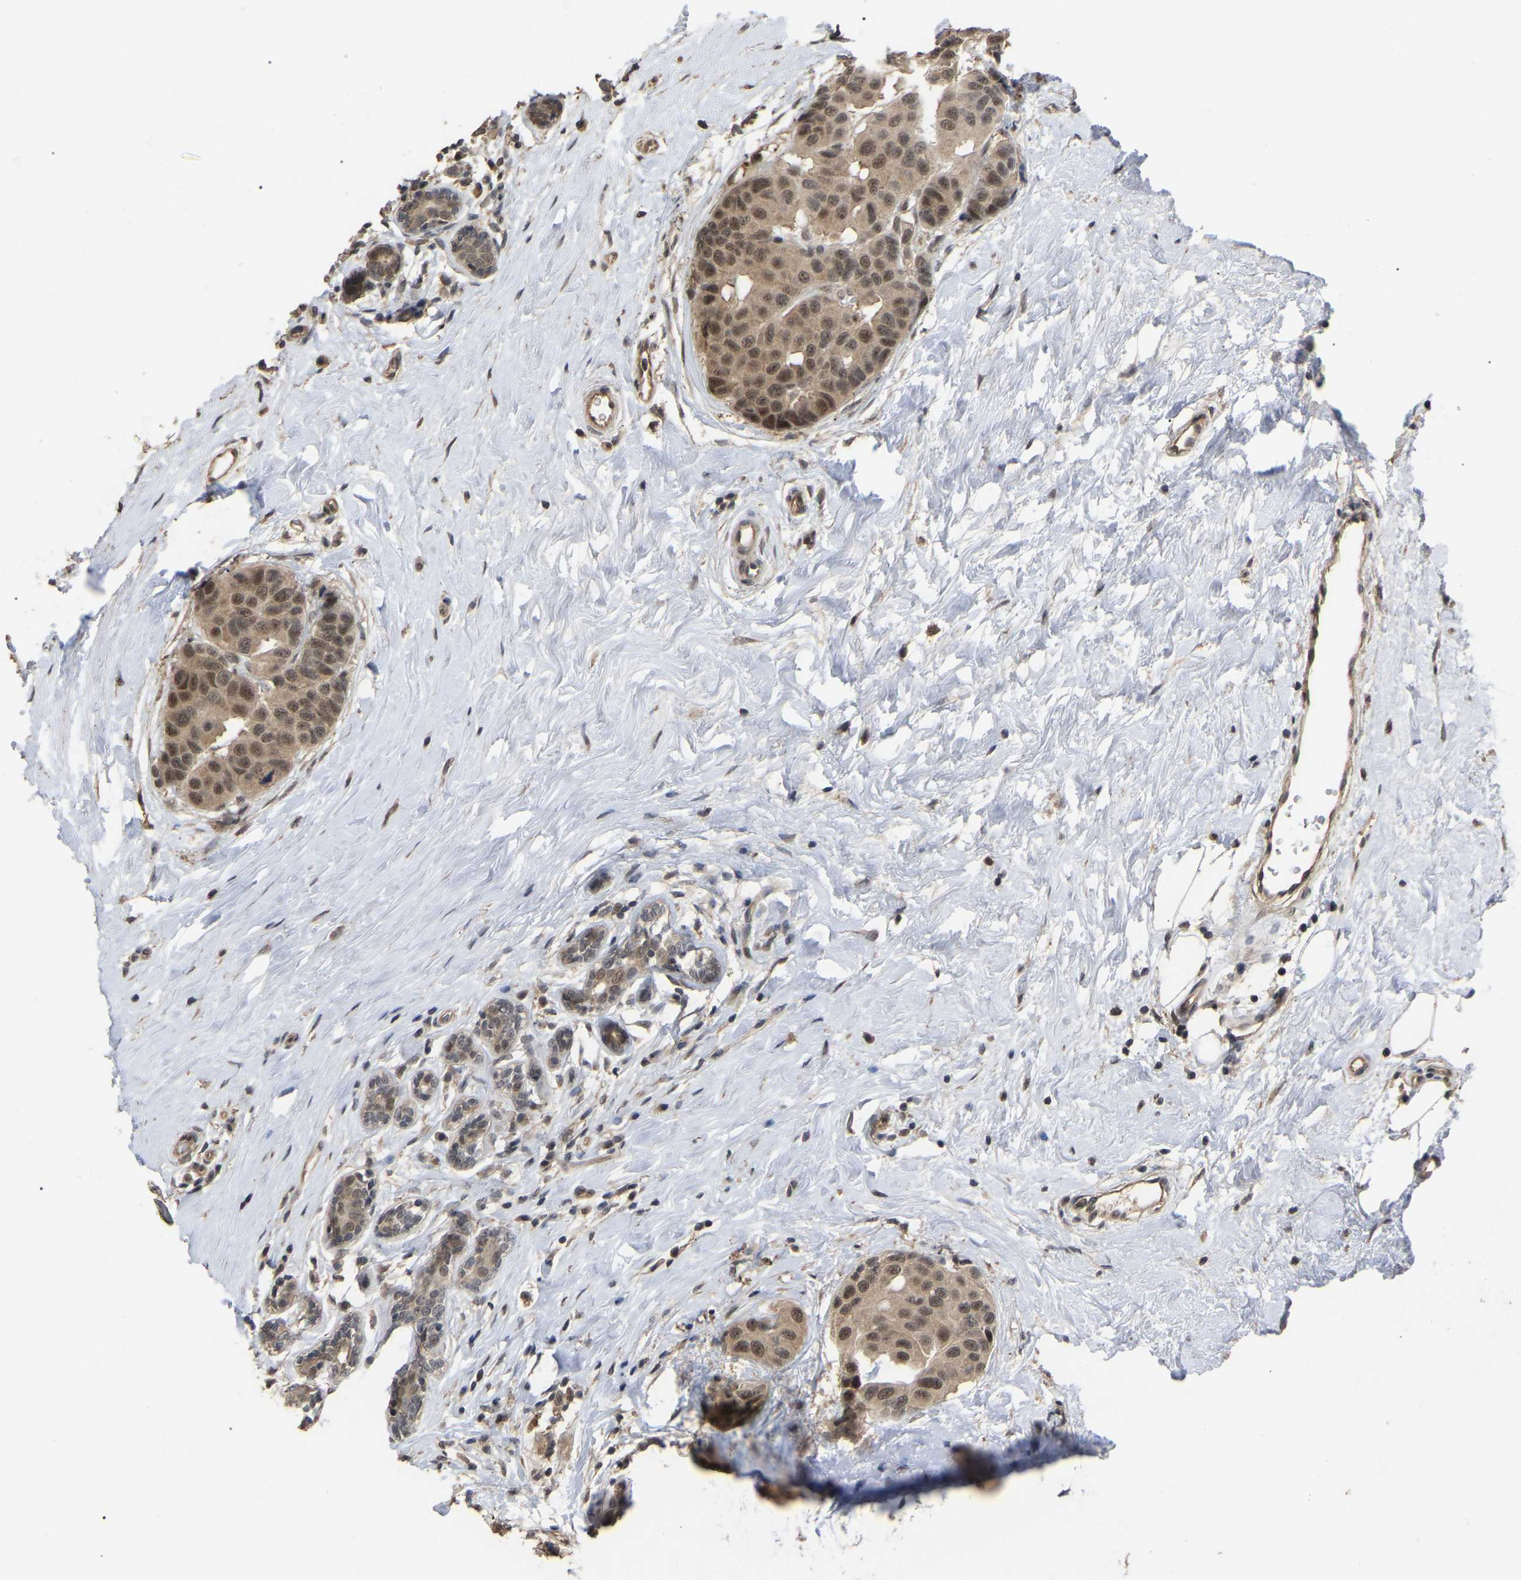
{"staining": {"intensity": "moderate", "quantity": ">75%", "location": "cytoplasmic/membranous,nuclear"}, "tissue": "breast cancer", "cell_type": "Tumor cells", "image_type": "cancer", "snomed": [{"axis": "morphology", "description": "Normal tissue, NOS"}, {"axis": "morphology", "description": "Duct carcinoma"}, {"axis": "topography", "description": "Breast"}], "caption": "Breast cancer (invasive ductal carcinoma) stained for a protein (brown) demonstrates moderate cytoplasmic/membranous and nuclear positive positivity in approximately >75% of tumor cells.", "gene": "JAZF1", "patient": {"sex": "female", "age": 39}}